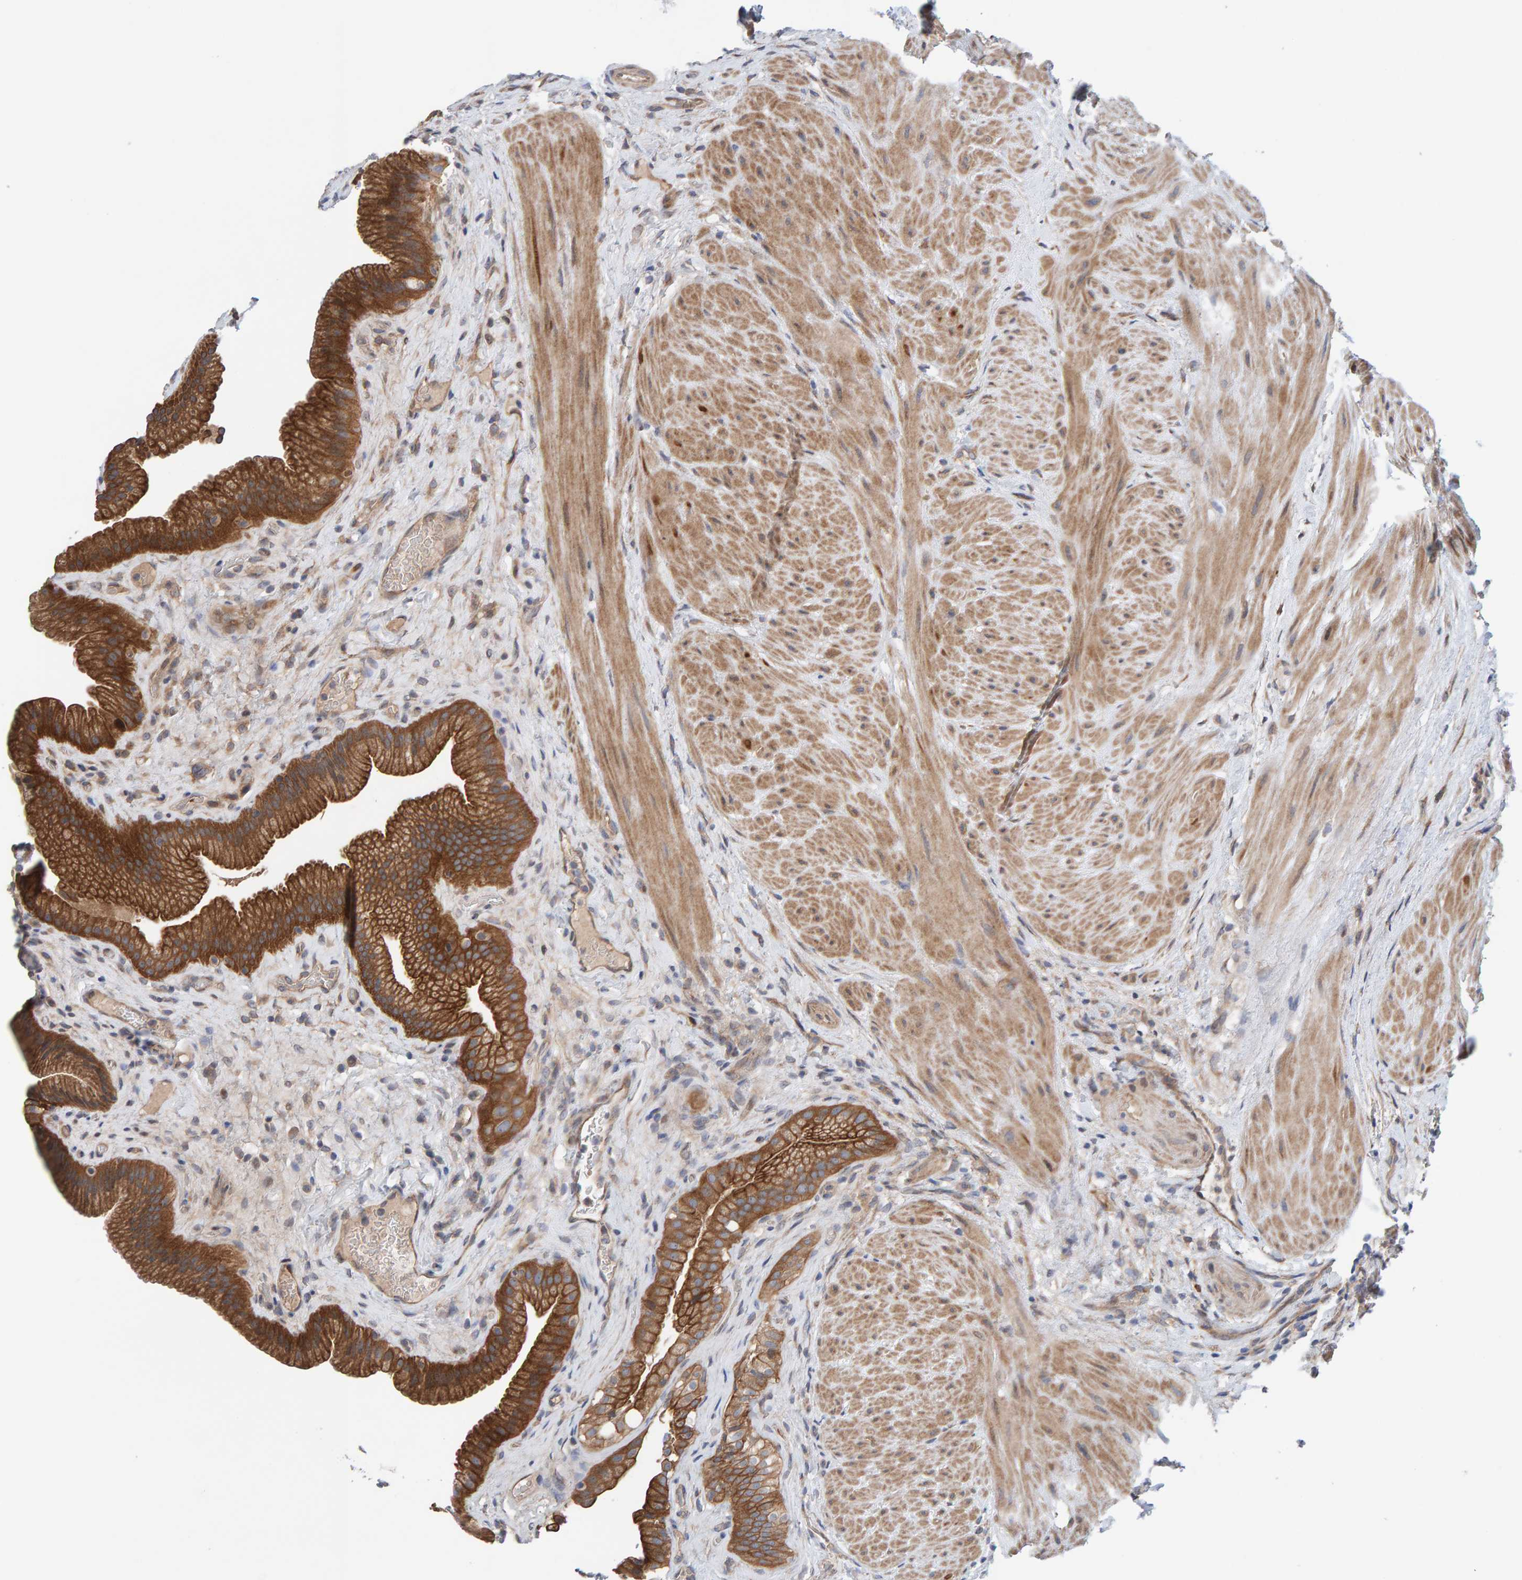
{"staining": {"intensity": "strong", "quantity": ">75%", "location": "cytoplasmic/membranous"}, "tissue": "gallbladder", "cell_type": "Glandular cells", "image_type": "normal", "snomed": [{"axis": "morphology", "description": "Normal tissue, NOS"}, {"axis": "topography", "description": "Gallbladder"}], "caption": "Glandular cells demonstrate high levels of strong cytoplasmic/membranous staining in approximately >75% of cells in normal human gallbladder. The protein of interest is shown in brown color, while the nuclei are stained blue.", "gene": "LRSAM1", "patient": {"sex": "male", "age": 49}}